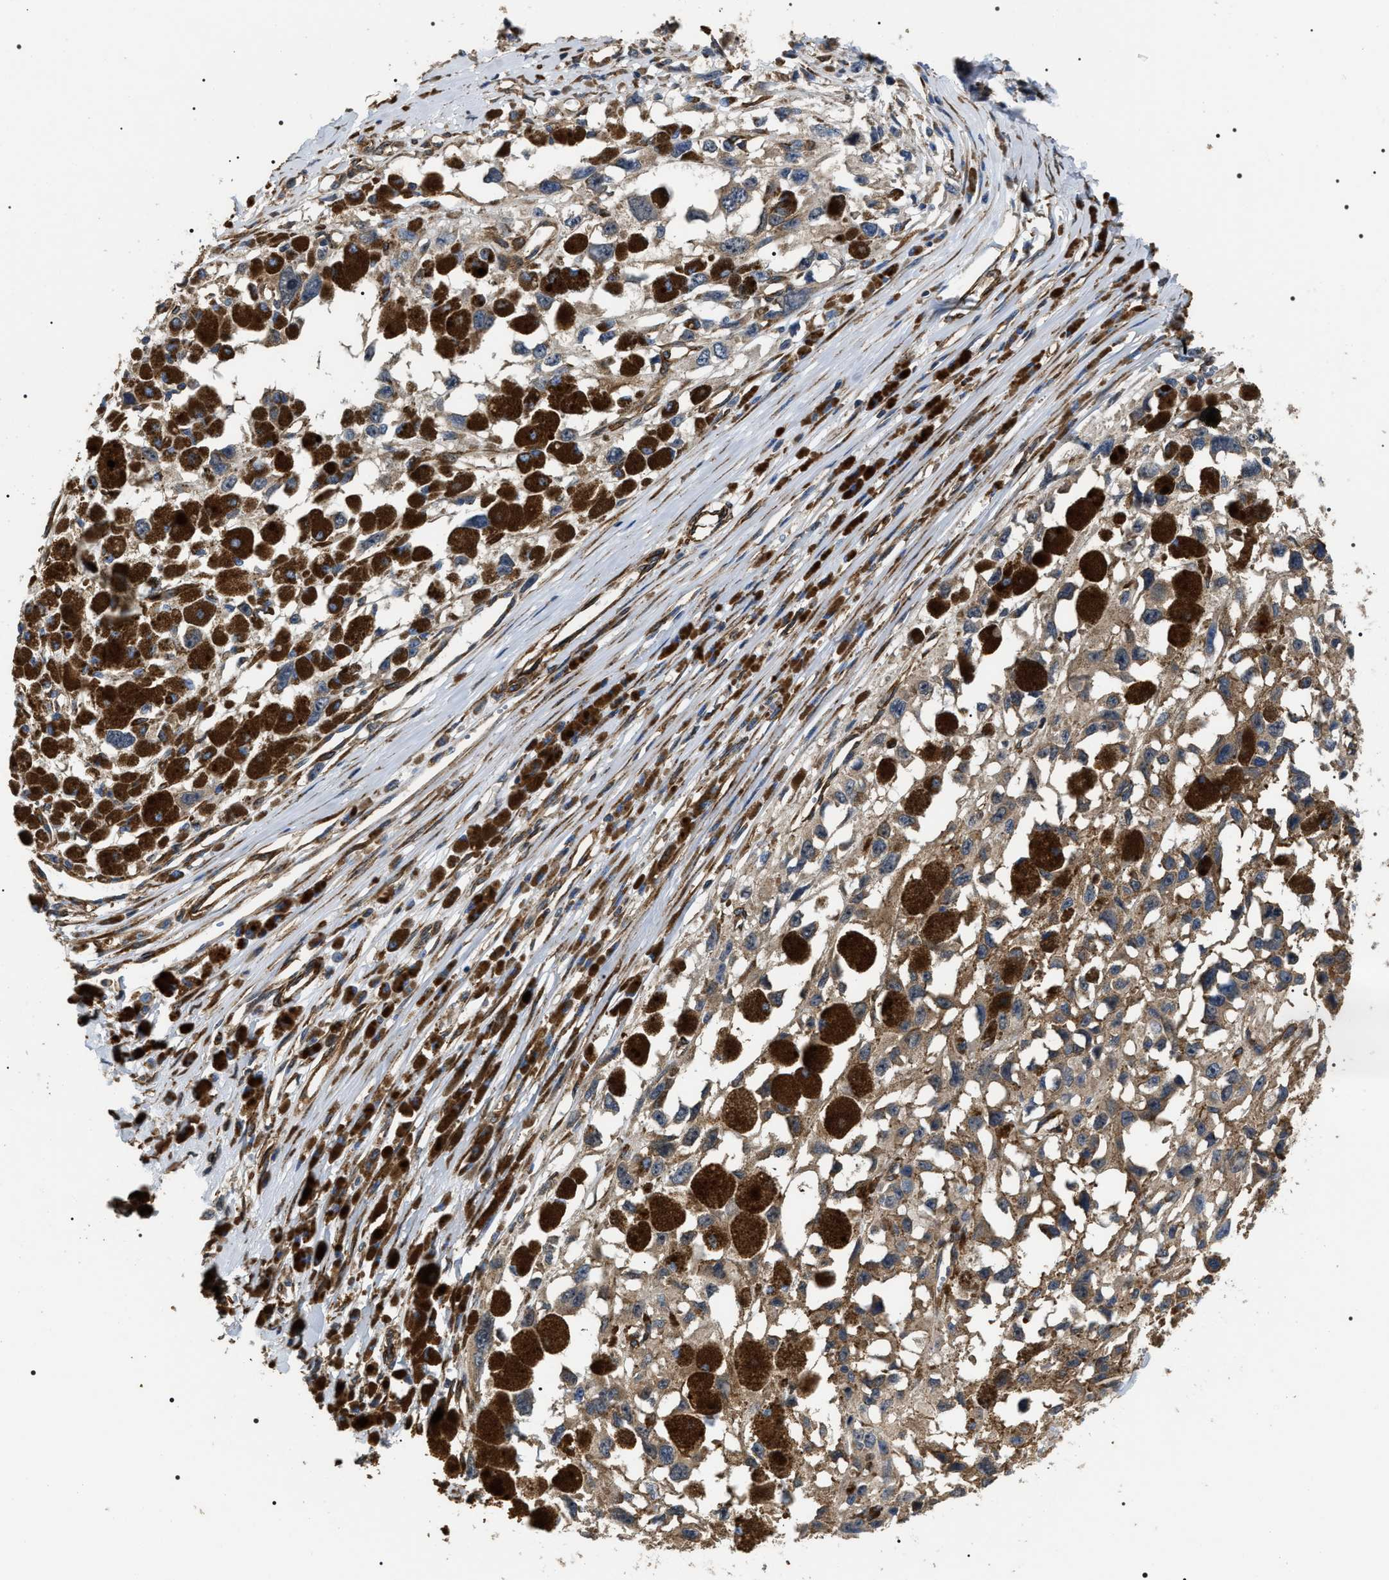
{"staining": {"intensity": "weak", "quantity": ">75%", "location": "cytoplasmic/membranous"}, "tissue": "melanoma", "cell_type": "Tumor cells", "image_type": "cancer", "snomed": [{"axis": "morphology", "description": "Malignant melanoma, Metastatic site"}, {"axis": "topography", "description": "Lymph node"}], "caption": "Malignant melanoma (metastatic site) was stained to show a protein in brown. There is low levels of weak cytoplasmic/membranous expression in about >75% of tumor cells. Using DAB (3,3'-diaminobenzidine) (brown) and hematoxylin (blue) stains, captured at high magnification using brightfield microscopy.", "gene": "ZC3HAV1L", "patient": {"sex": "male", "age": 59}}